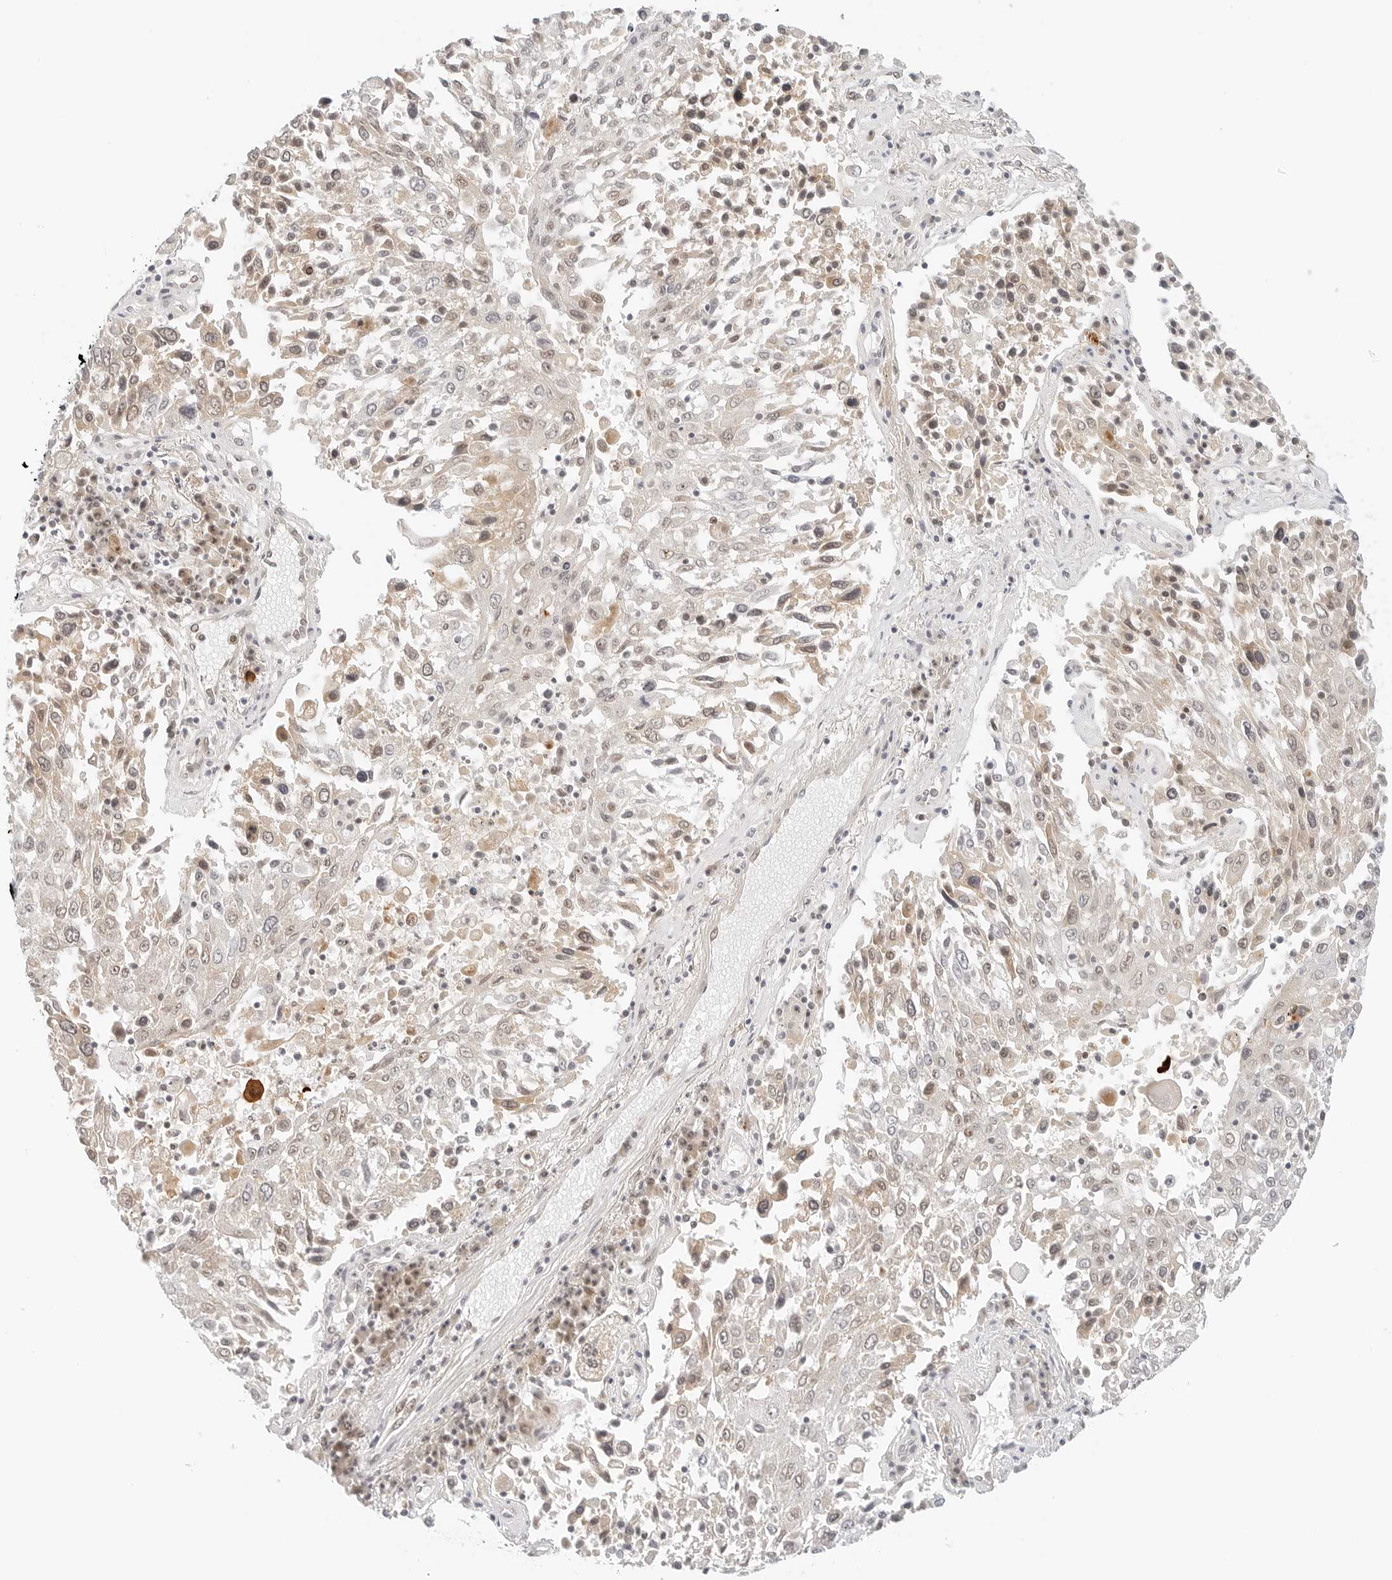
{"staining": {"intensity": "weak", "quantity": "25%-75%", "location": "cytoplasmic/membranous,nuclear"}, "tissue": "lung cancer", "cell_type": "Tumor cells", "image_type": "cancer", "snomed": [{"axis": "morphology", "description": "Squamous cell carcinoma, NOS"}, {"axis": "topography", "description": "Lung"}], "caption": "Lung cancer stained with a brown dye shows weak cytoplasmic/membranous and nuclear positive staining in approximately 25%-75% of tumor cells.", "gene": "NEO1", "patient": {"sex": "male", "age": 65}}